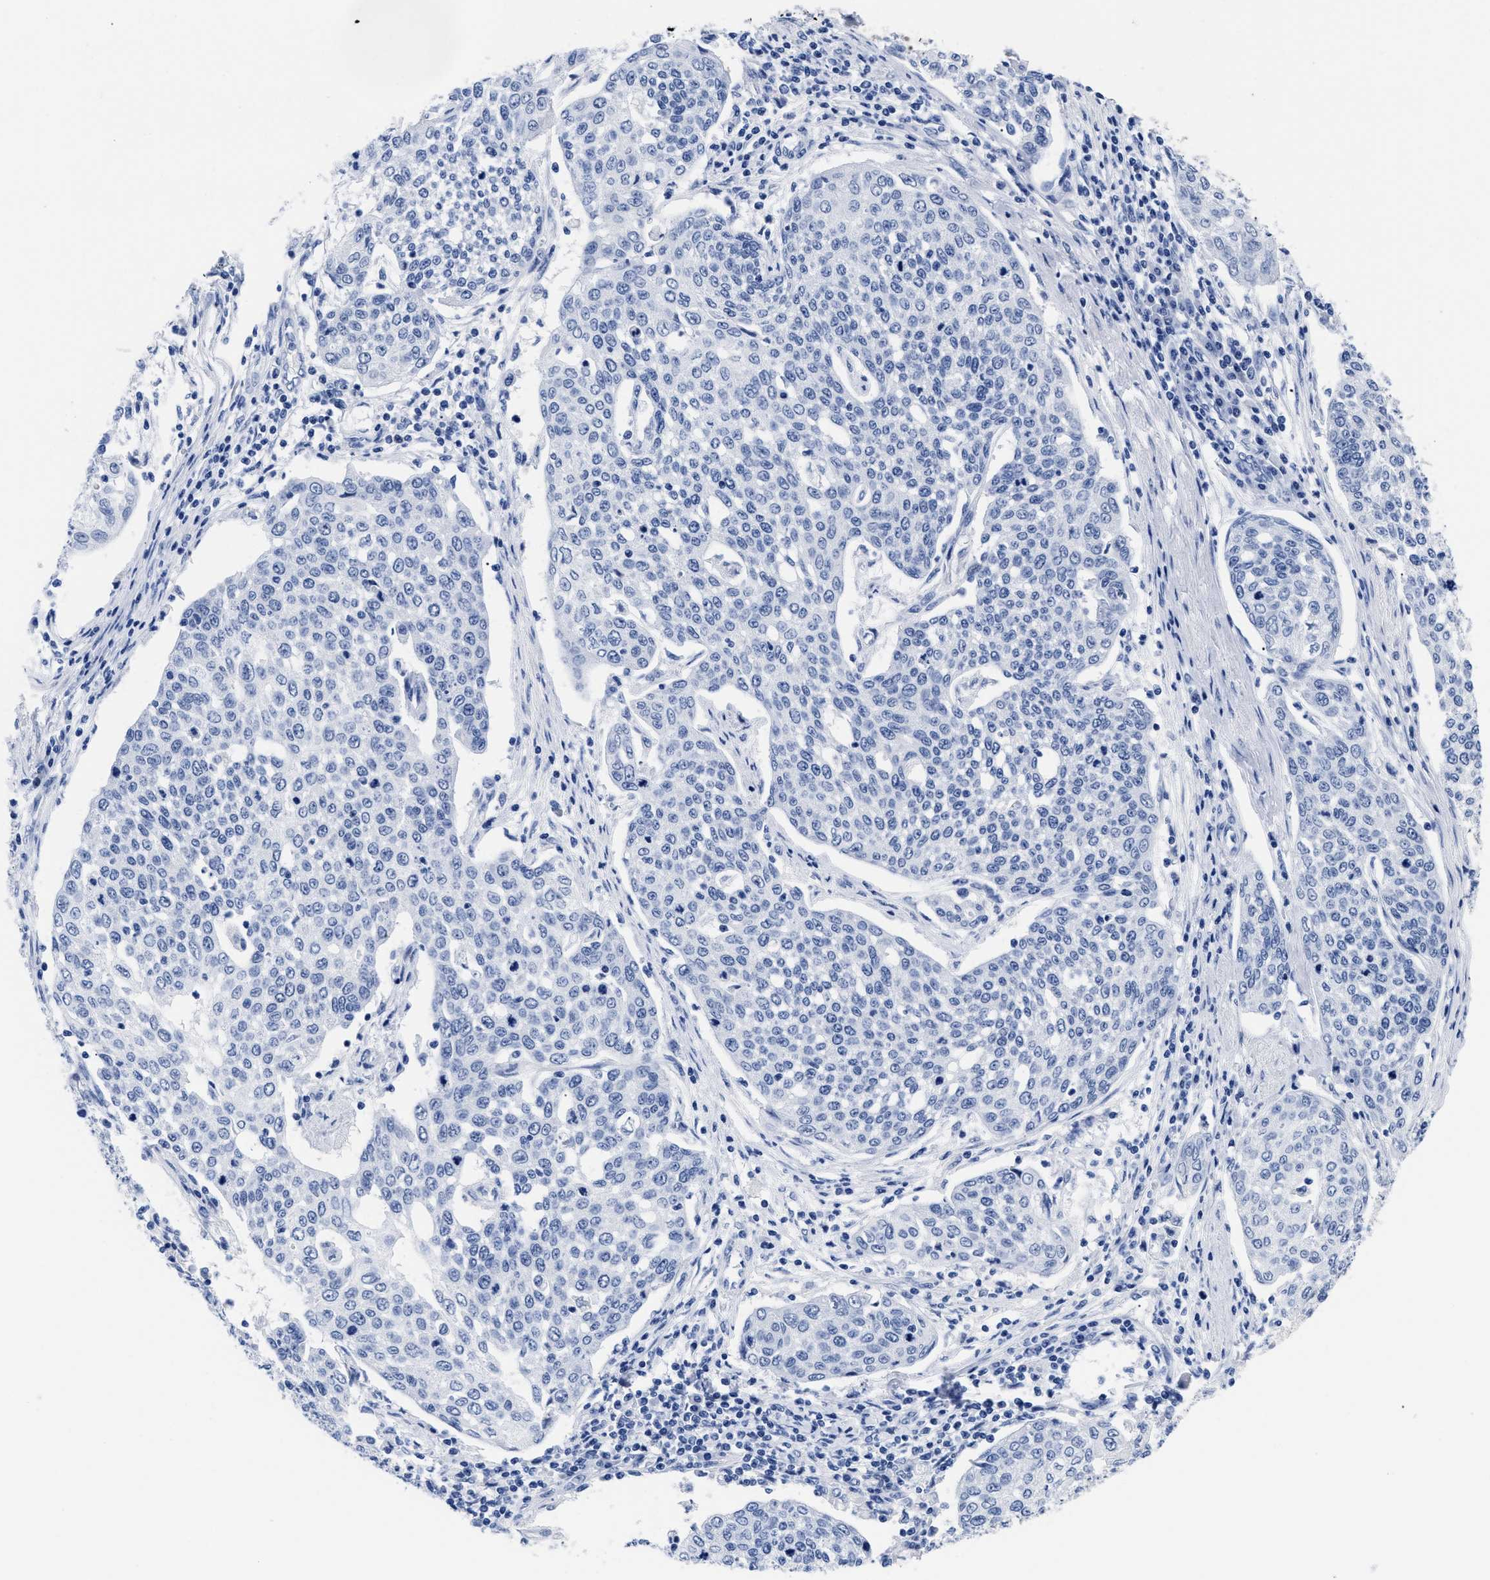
{"staining": {"intensity": "negative", "quantity": "none", "location": "none"}, "tissue": "cervical cancer", "cell_type": "Tumor cells", "image_type": "cancer", "snomed": [{"axis": "morphology", "description": "Squamous cell carcinoma, NOS"}, {"axis": "topography", "description": "Cervix"}], "caption": "IHC histopathology image of neoplastic tissue: cervical squamous cell carcinoma stained with DAB exhibits no significant protein expression in tumor cells.", "gene": "TREML1", "patient": {"sex": "female", "age": 34}}